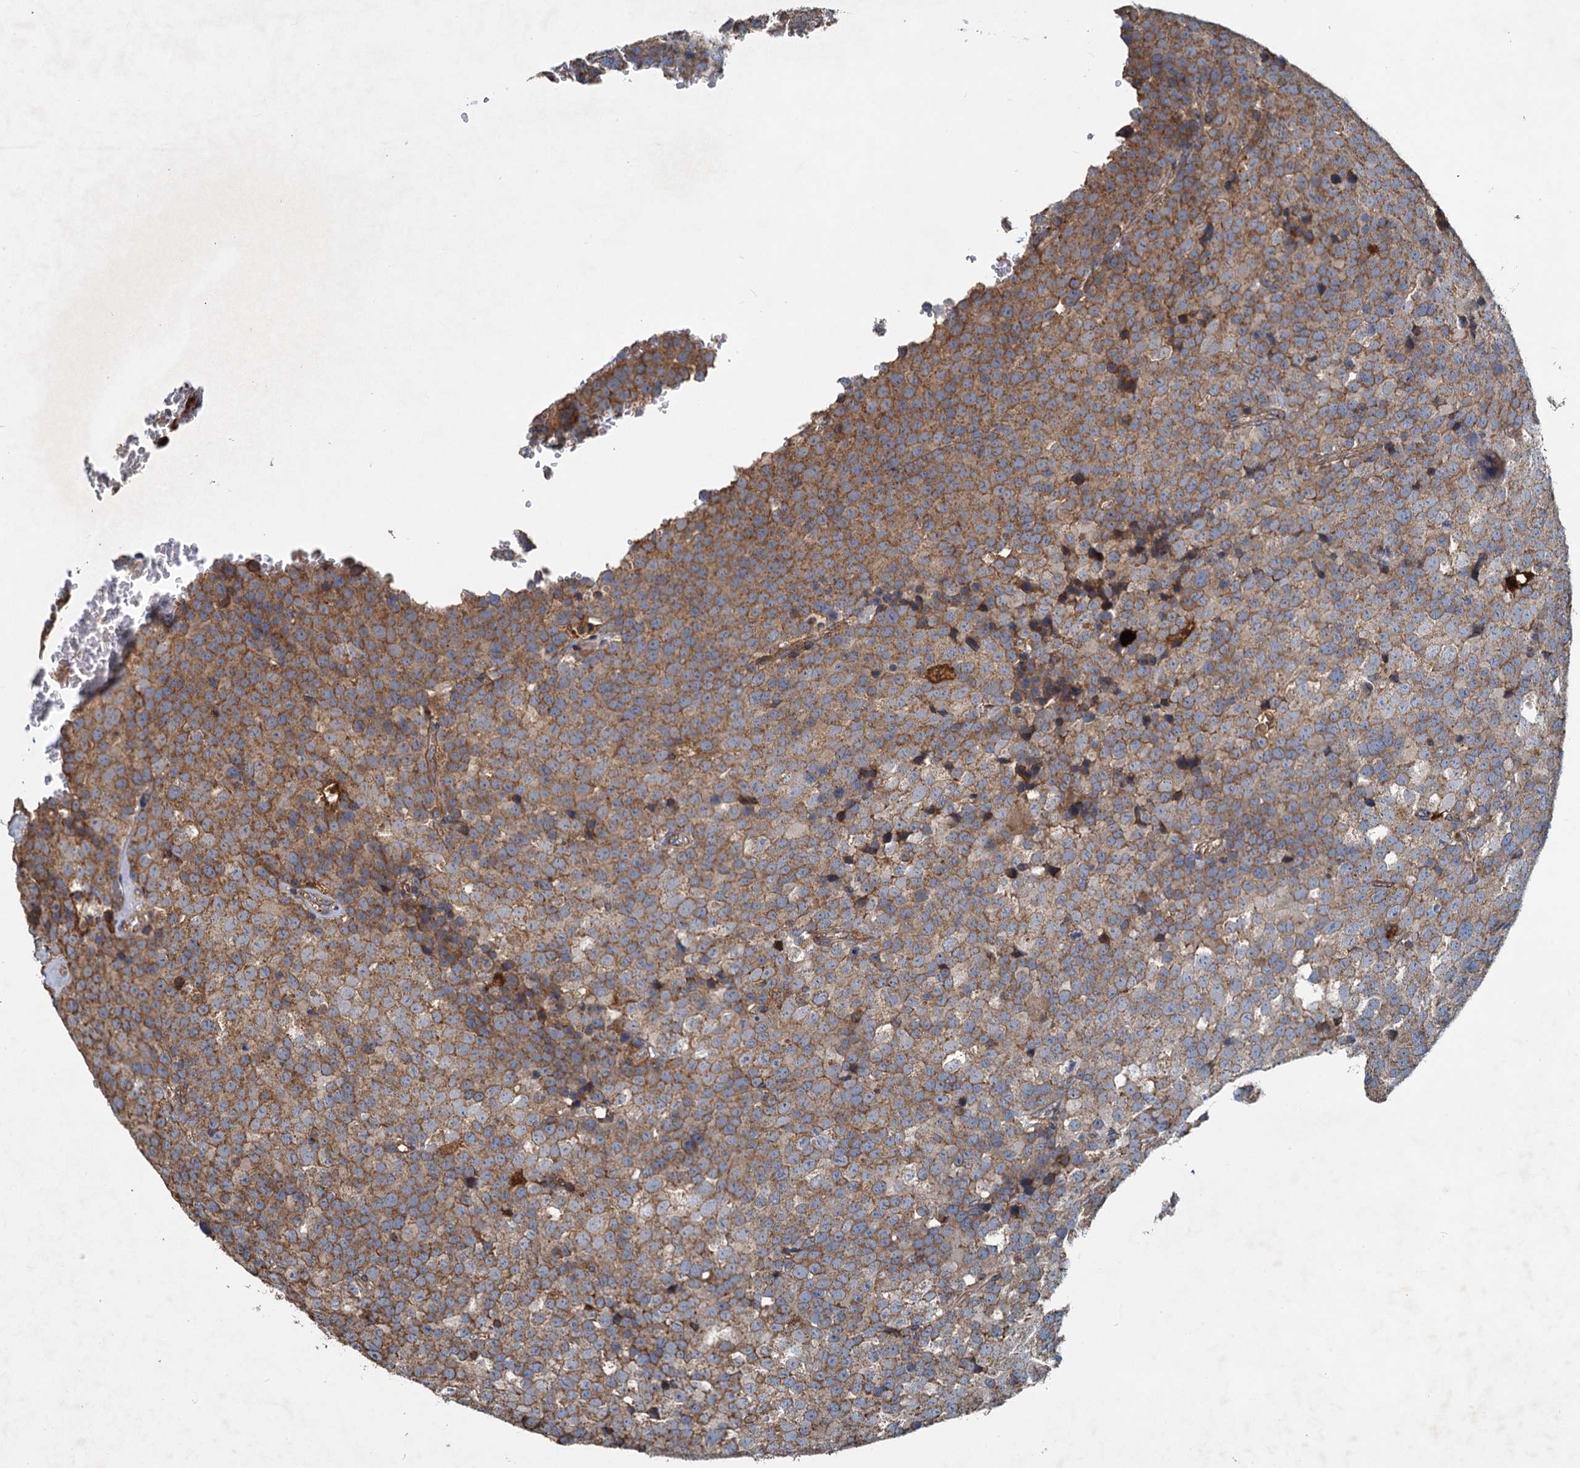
{"staining": {"intensity": "moderate", "quantity": ">75%", "location": "cytoplasmic/membranous"}, "tissue": "testis cancer", "cell_type": "Tumor cells", "image_type": "cancer", "snomed": [{"axis": "morphology", "description": "Seminoma, NOS"}, {"axis": "topography", "description": "Testis"}], "caption": "Protein expression analysis of seminoma (testis) displays moderate cytoplasmic/membranous positivity in about >75% of tumor cells. (Brightfield microscopy of DAB IHC at high magnification).", "gene": "SDS", "patient": {"sex": "male", "age": 71}}